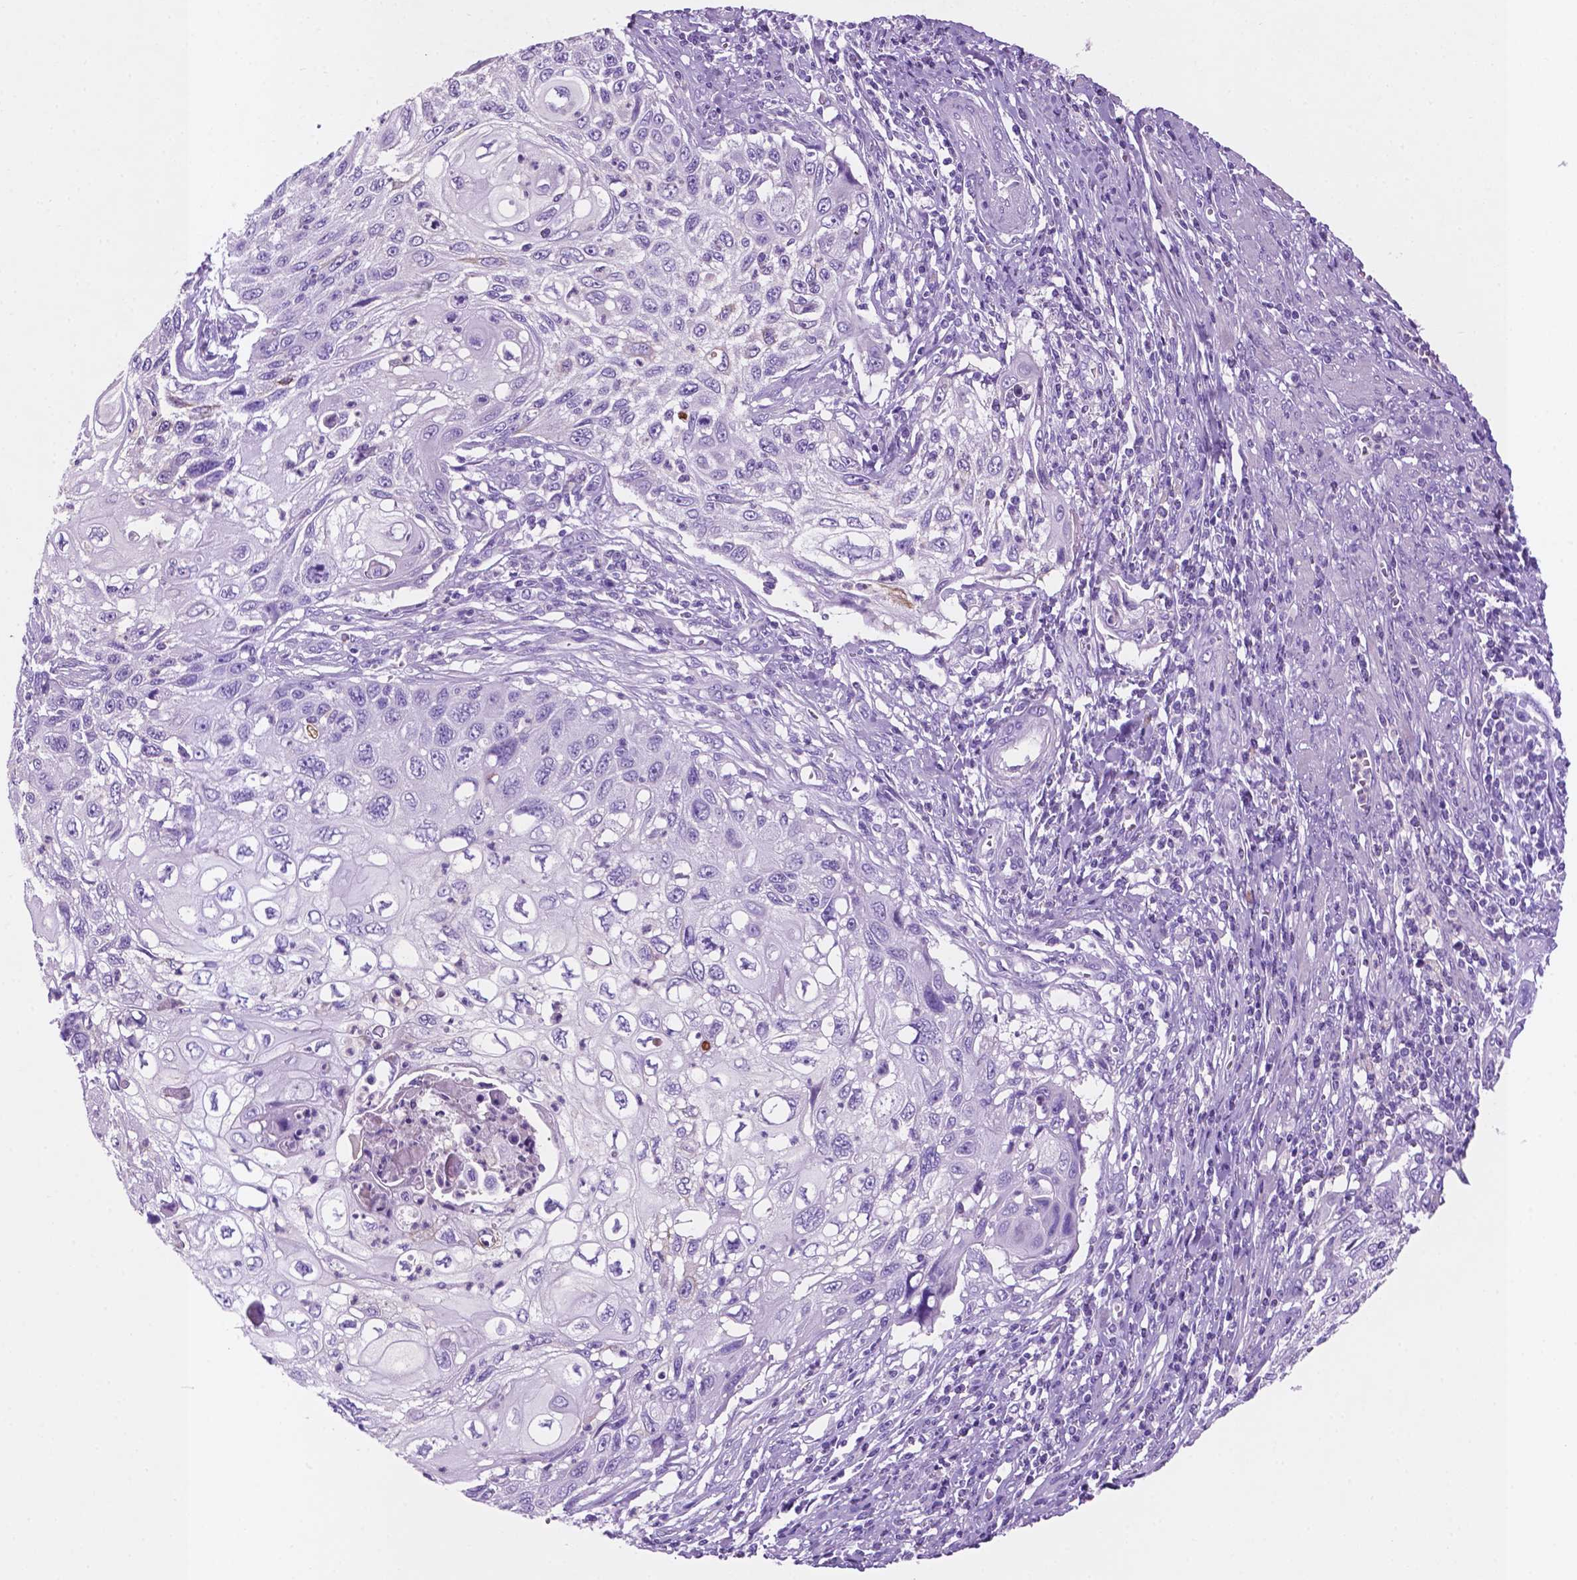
{"staining": {"intensity": "negative", "quantity": "none", "location": "none"}, "tissue": "cervical cancer", "cell_type": "Tumor cells", "image_type": "cancer", "snomed": [{"axis": "morphology", "description": "Squamous cell carcinoma, NOS"}, {"axis": "topography", "description": "Cervix"}], "caption": "IHC image of cervical squamous cell carcinoma stained for a protein (brown), which displays no staining in tumor cells. Nuclei are stained in blue.", "gene": "POU4F1", "patient": {"sex": "female", "age": 70}}